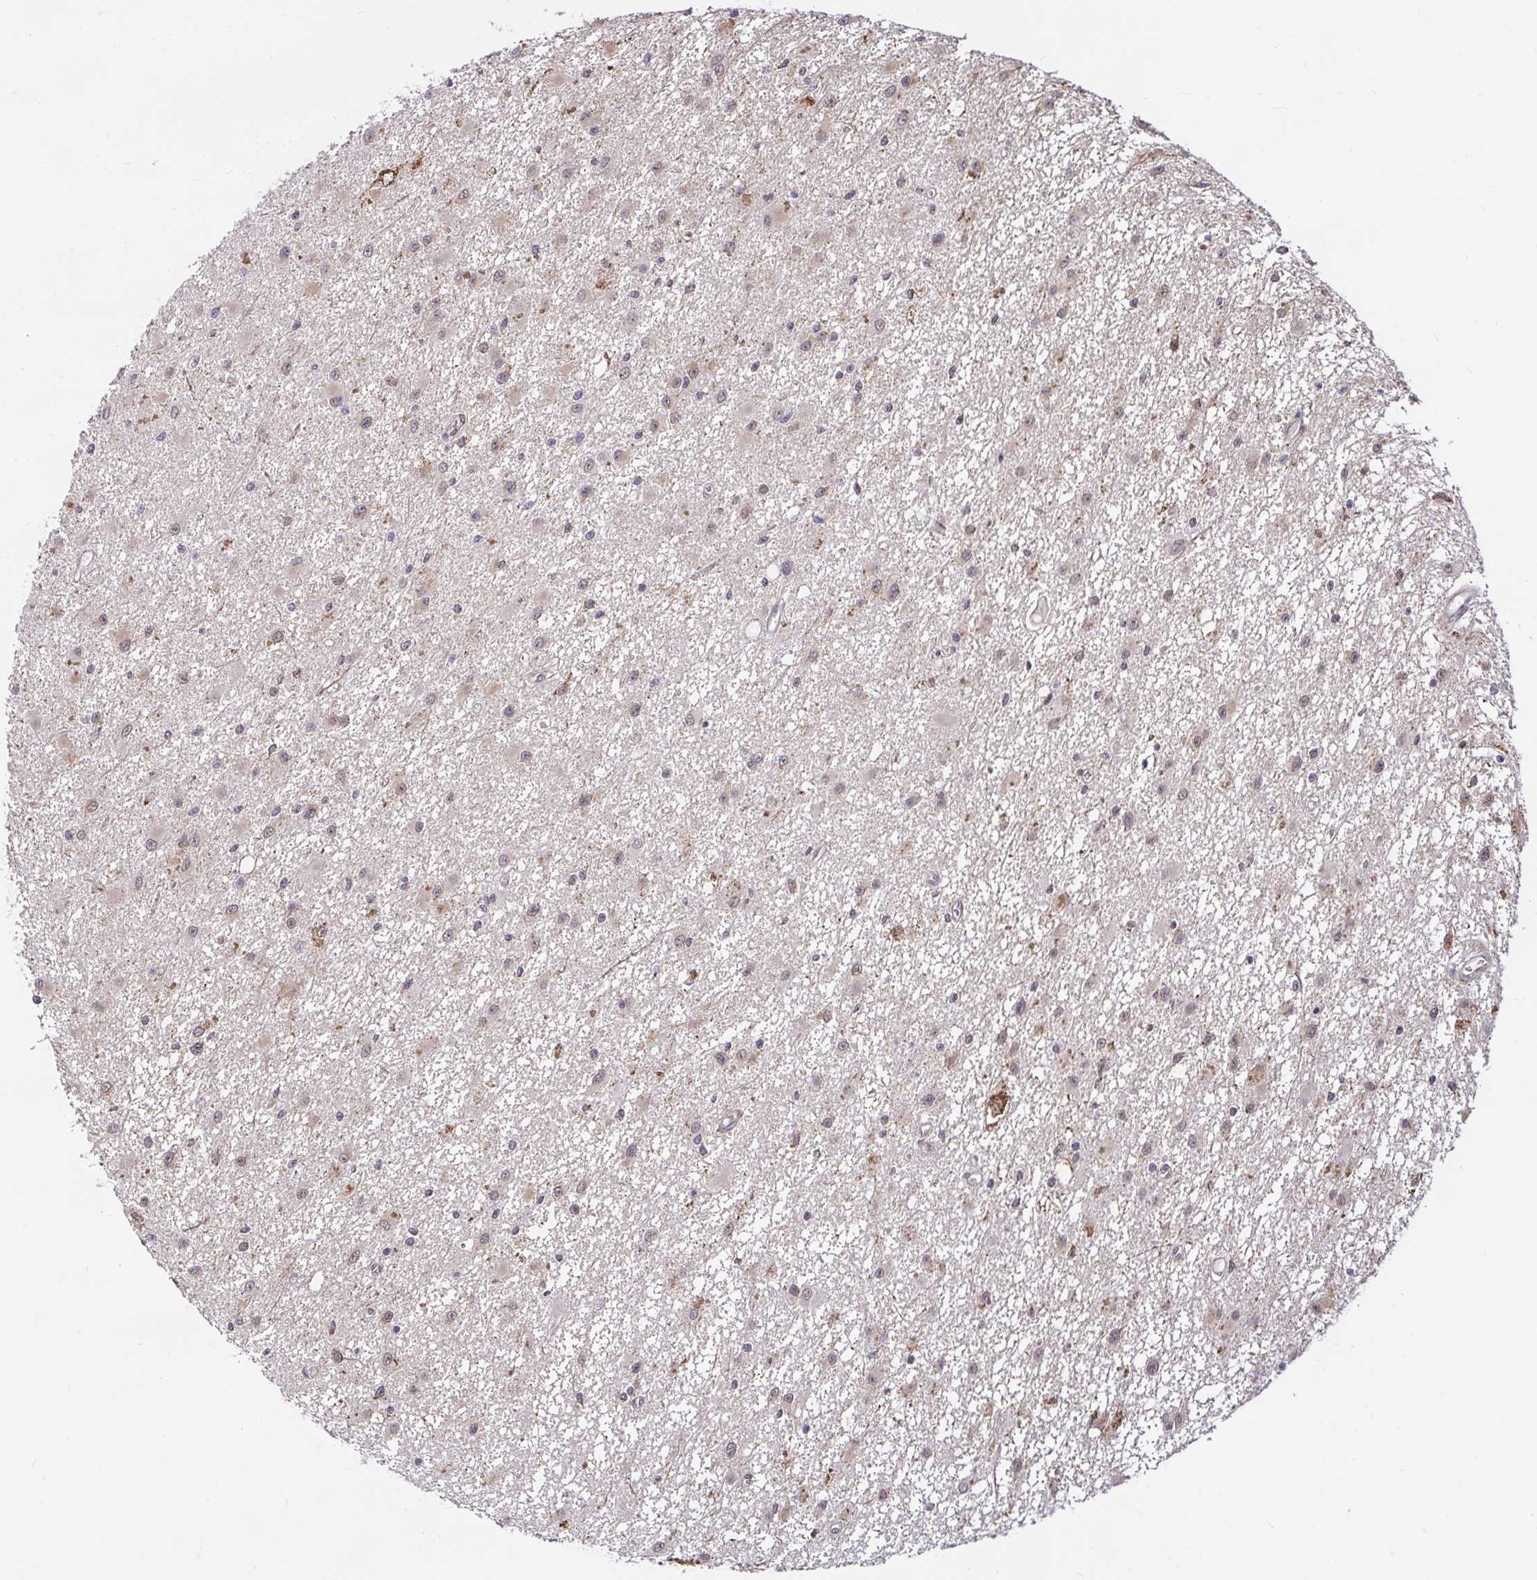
{"staining": {"intensity": "weak", "quantity": "<25%", "location": "cytoplasmic/membranous"}, "tissue": "glioma", "cell_type": "Tumor cells", "image_type": "cancer", "snomed": [{"axis": "morphology", "description": "Glioma, malignant, High grade"}, {"axis": "topography", "description": "Brain"}], "caption": "High power microscopy micrograph of an immunohistochemistry (IHC) micrograph of malignant high-grade glioma, revealing no significant positivity in tumor cells.", "gene": "TIMM50", "patient": {"sex": "male", "age": 54}}